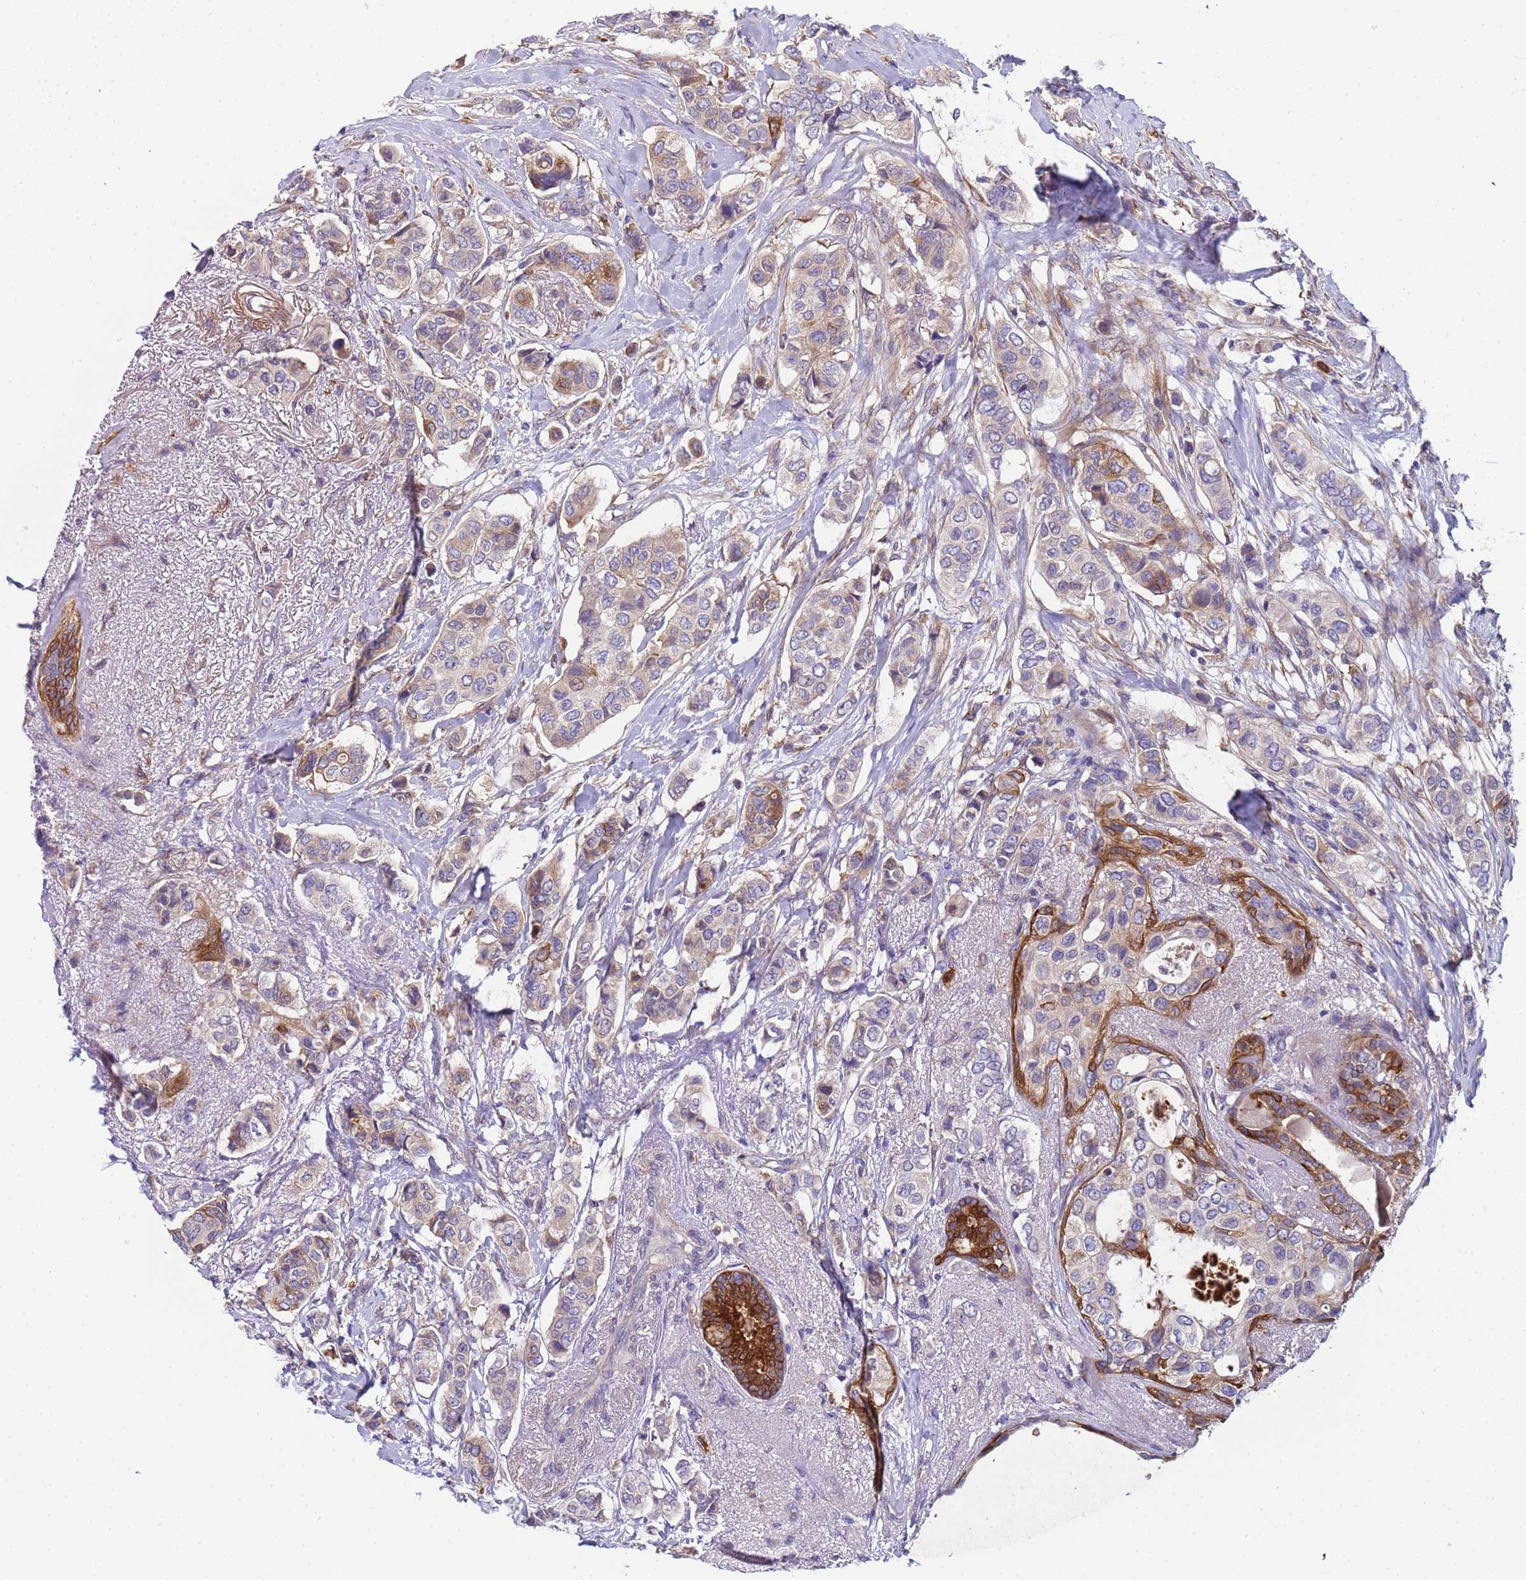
{"staining": {"intensity": "weak", "quantity": "25%-75%", "location": "cytoplasmic/membranous"}, "tissue": "breast cancer", "cell_type": "Tumor cells", "image_type": "cancer", "snomed": [{"axis": "morphology", "description": "Lobular carcinoma"}, {"axis": "topography", "description": "Breast"}], "caption": "IHC photomicrograph of breast lobular carcinoma stained for a protein (brown), which reveals low levels of weak cytoplasmic/membranous expression in about 25%-75% of tumor cells.", "gene": "PAQR7", "patient": {"sex": "female", "age": 51}}